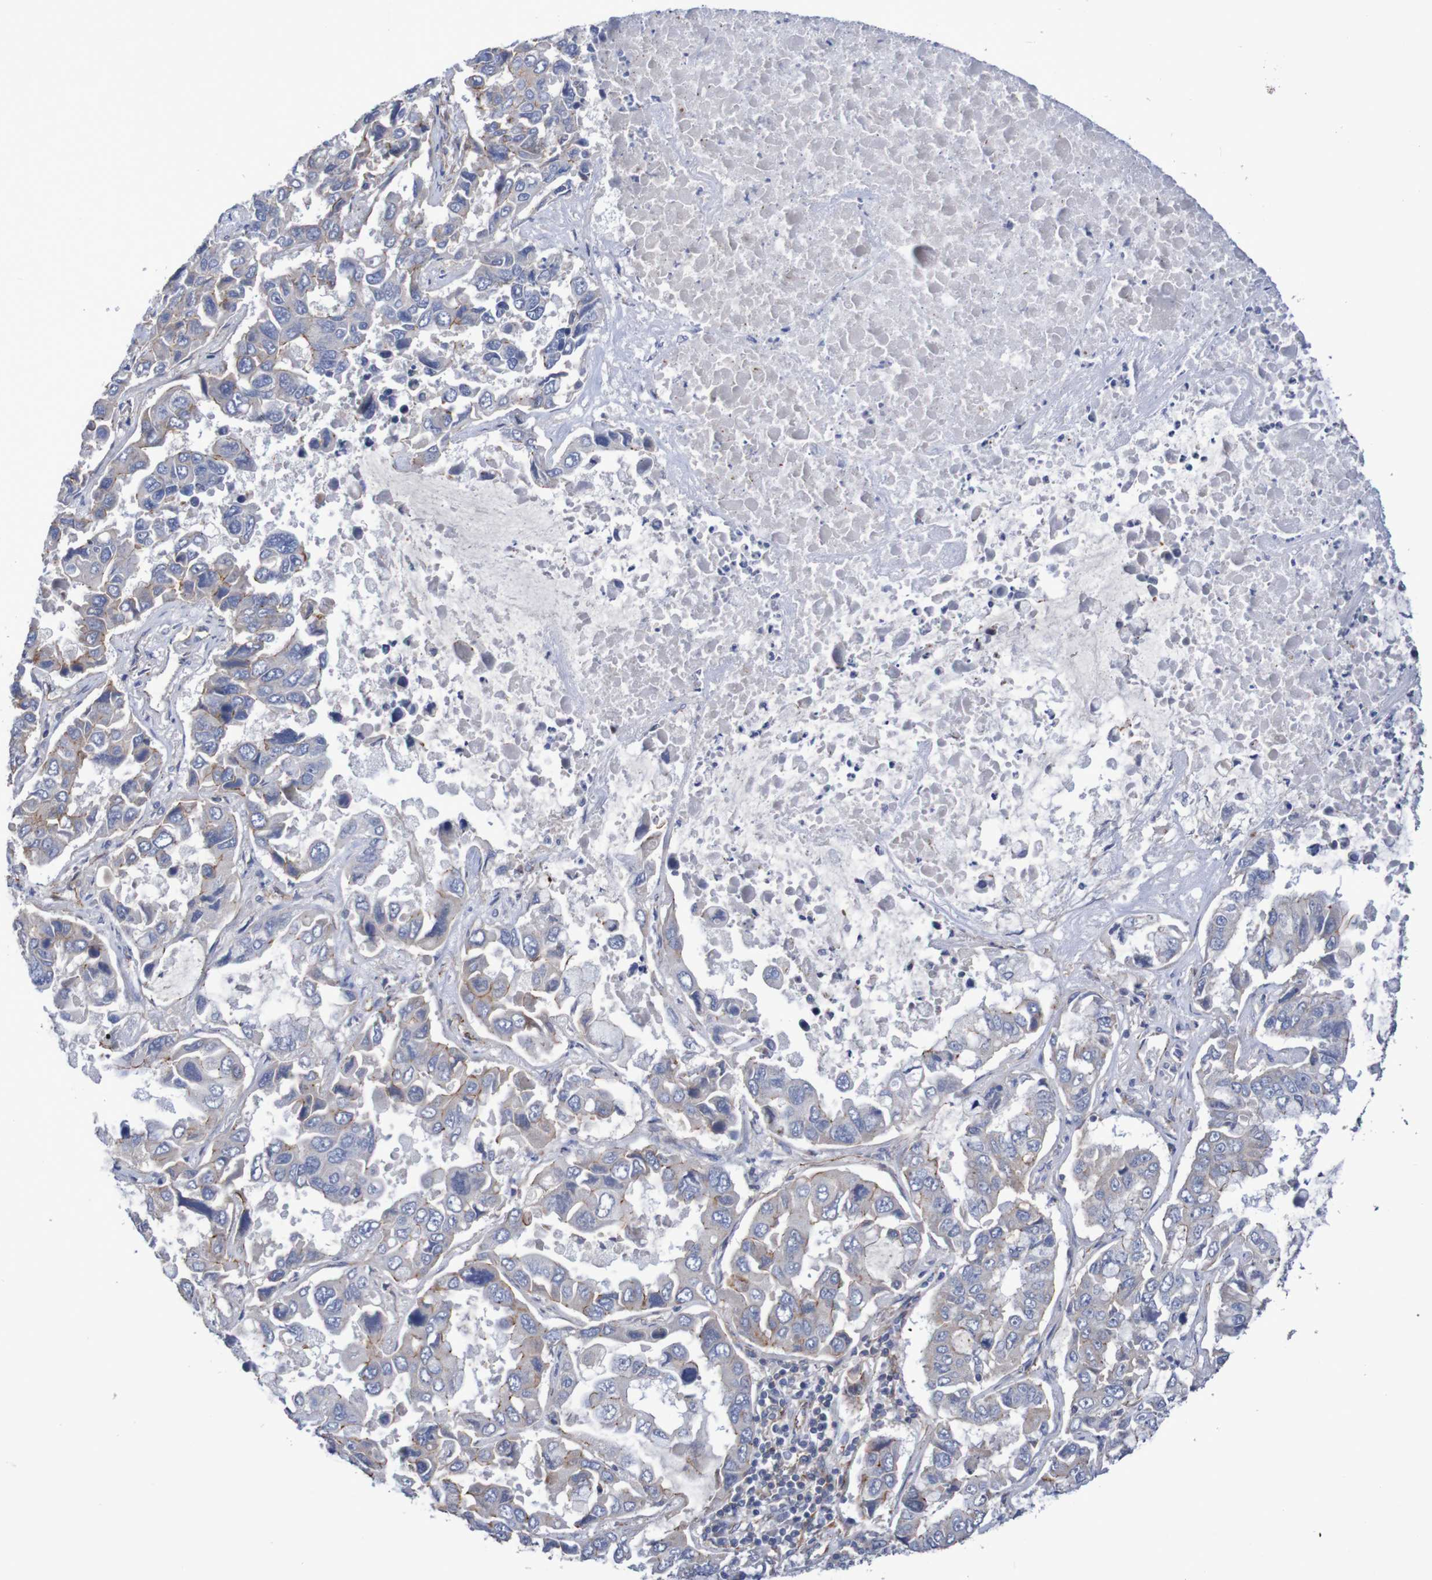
{"staining": {"intensity": "moderate", "quantity": "<25%", "location": "cytoplasmic/membranous"}, "tissue": "lung cancer", "cell_type": "Tumor cells", "image_type": "cancer", "snomed": [{"axis": "morphology", "description": "Adenocarcinoma, NOS"}, {"axis": "topography", "description": "Lung"}], "caption": "Immunohistochemical staining of human lung cancer displays low levels of moderate cytoplasmic/membranous protein expression in approximately <25% of tumor cells.", "gene": "NECTIN2", "patient": {"sex": "male", "age": 64}}